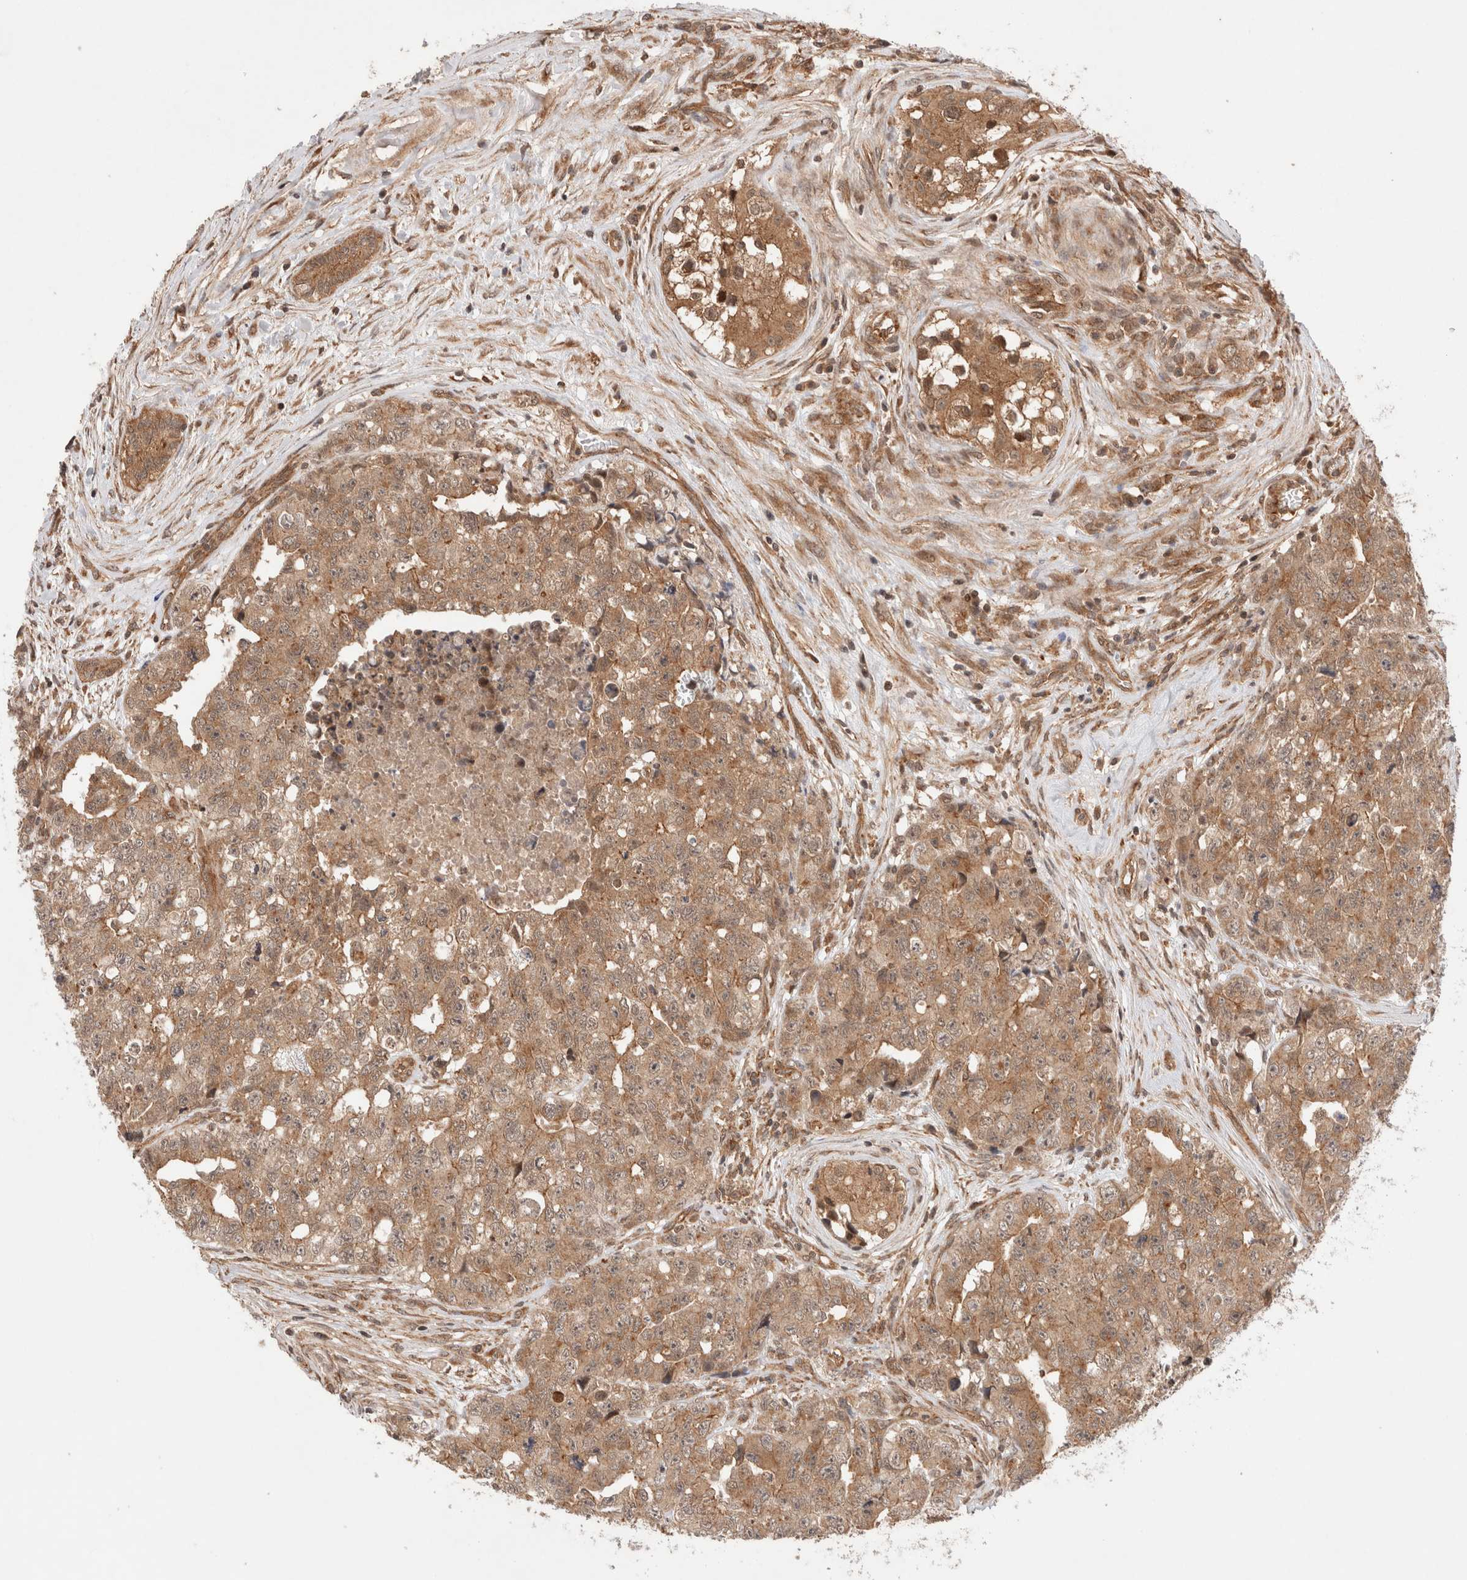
{"staining": {"intensity": "moderate", "quantity": ">75%", "location": "cytoplasmic/membranous"}, "tissue": "testis cancer", "cell_type": "Tumor cells", "image_type": "cancer", "snomed": [{"axis": "morphology", "description": "Carcinoma, Embryonal, NOS"}, {"axis": "topography", "description": "Testis"}], "caption": "Protein staining of testis cancer (embryonal carcinoma) tissue displays moderate cytoplasmic/membranous staining in approximately >75% of tumor cells. (Stains: DAB in brown, nuclei in blue, Microscopy: brightfield microscopy at high magnification).", "gene": "SIKE1", "patient": {"sex": "male", "age": 28}}